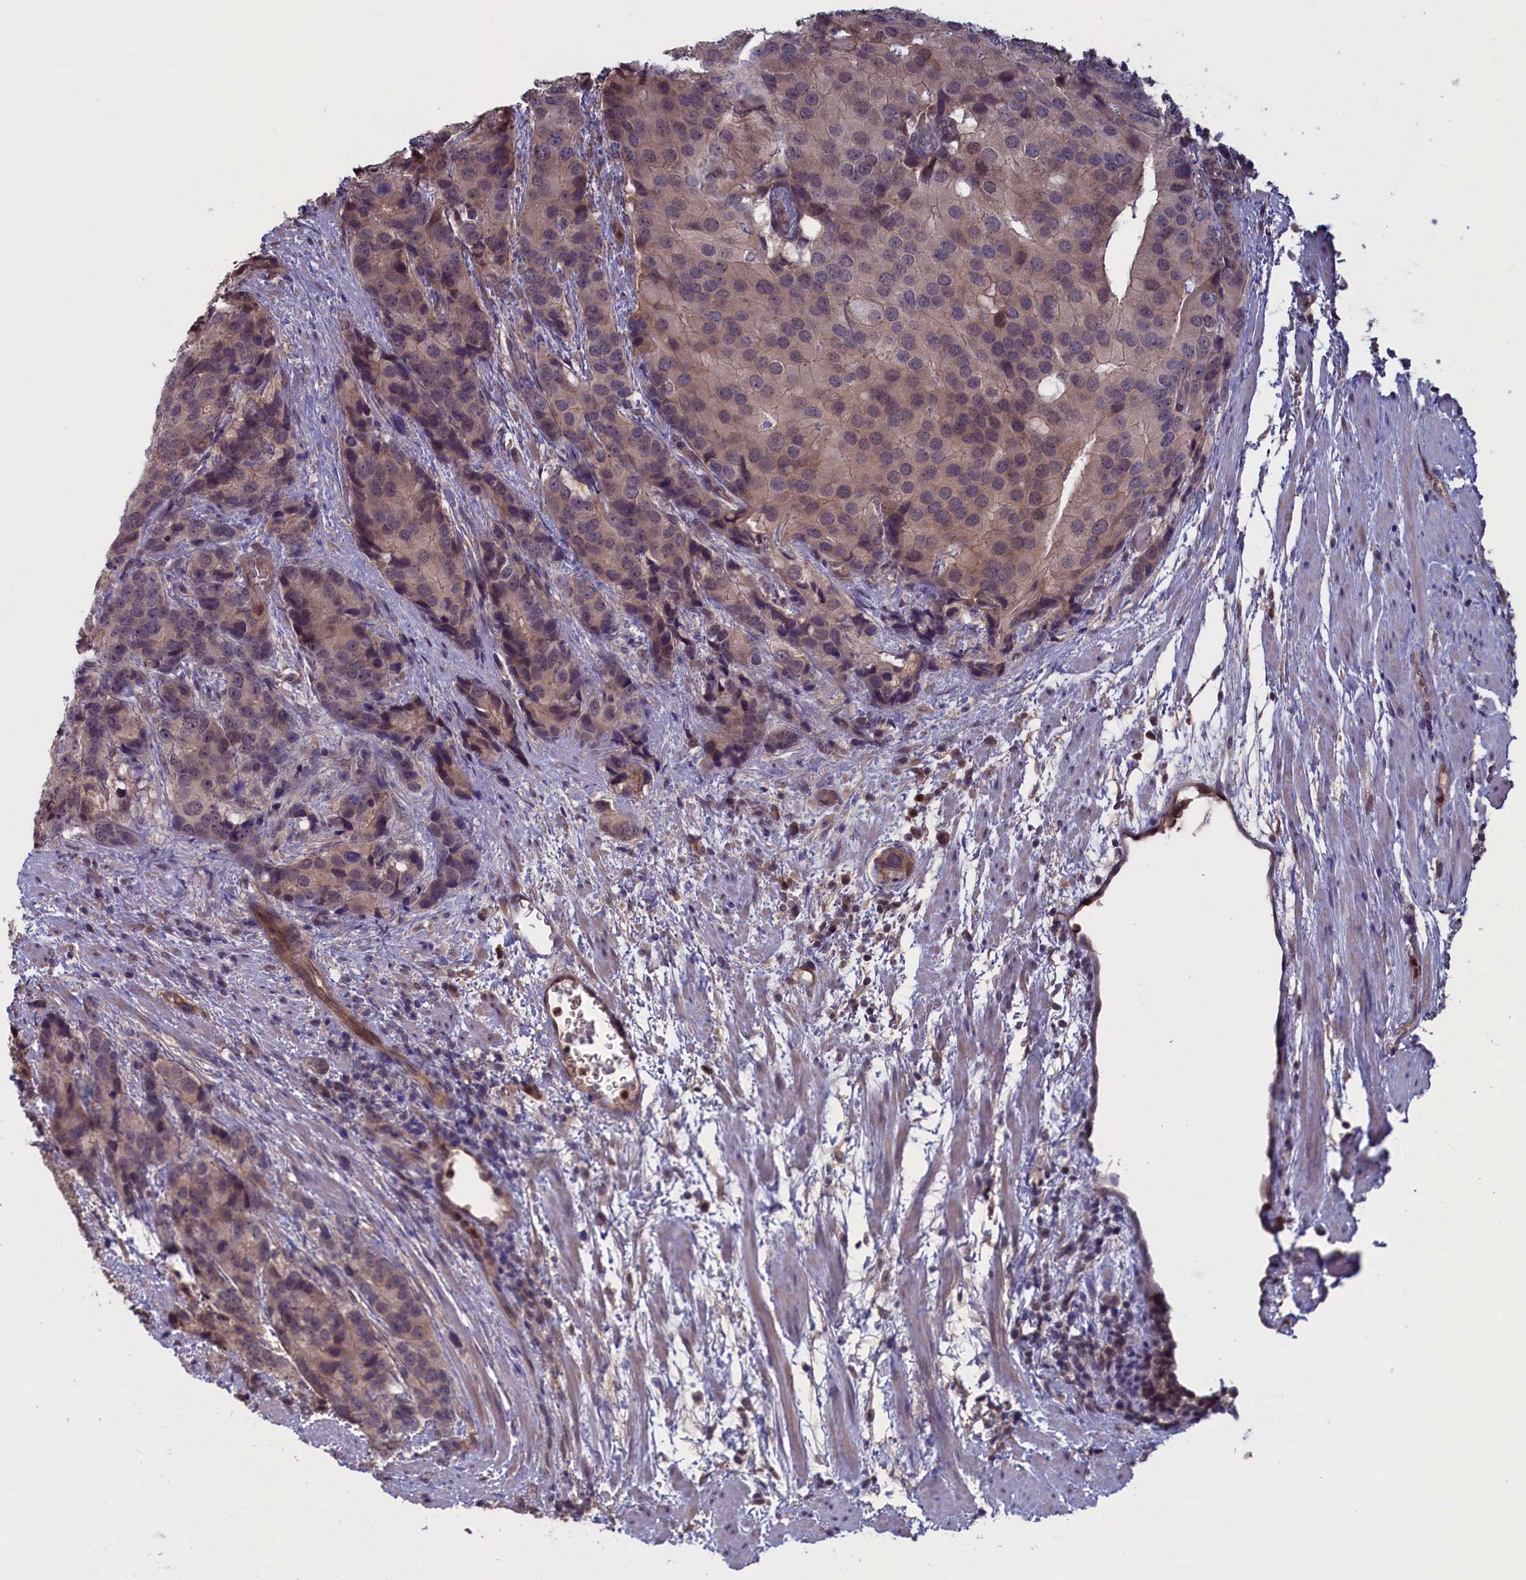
{"staining": {"intensity": "weak", "quantity": "<25%", "location": "cytoplasmic/membranous,nuclear"}, "tissue": "prostate cancer", "cell_type": "Tumor cells", "image_type": "cancer", "snomed": [{"axis": "morphology", "description": "Adenocarcinoma, High grade"}, {"axis": "topography", "description": "Prostate"}], "caption": "This is a micrograph of immunohistochemistry (IHC) staining of high-grade adenocarcinoma (prostate), which shows no expression in tumor cells.", "gene": "PLP2", "patient": {"sex": "male", "age": 62}}